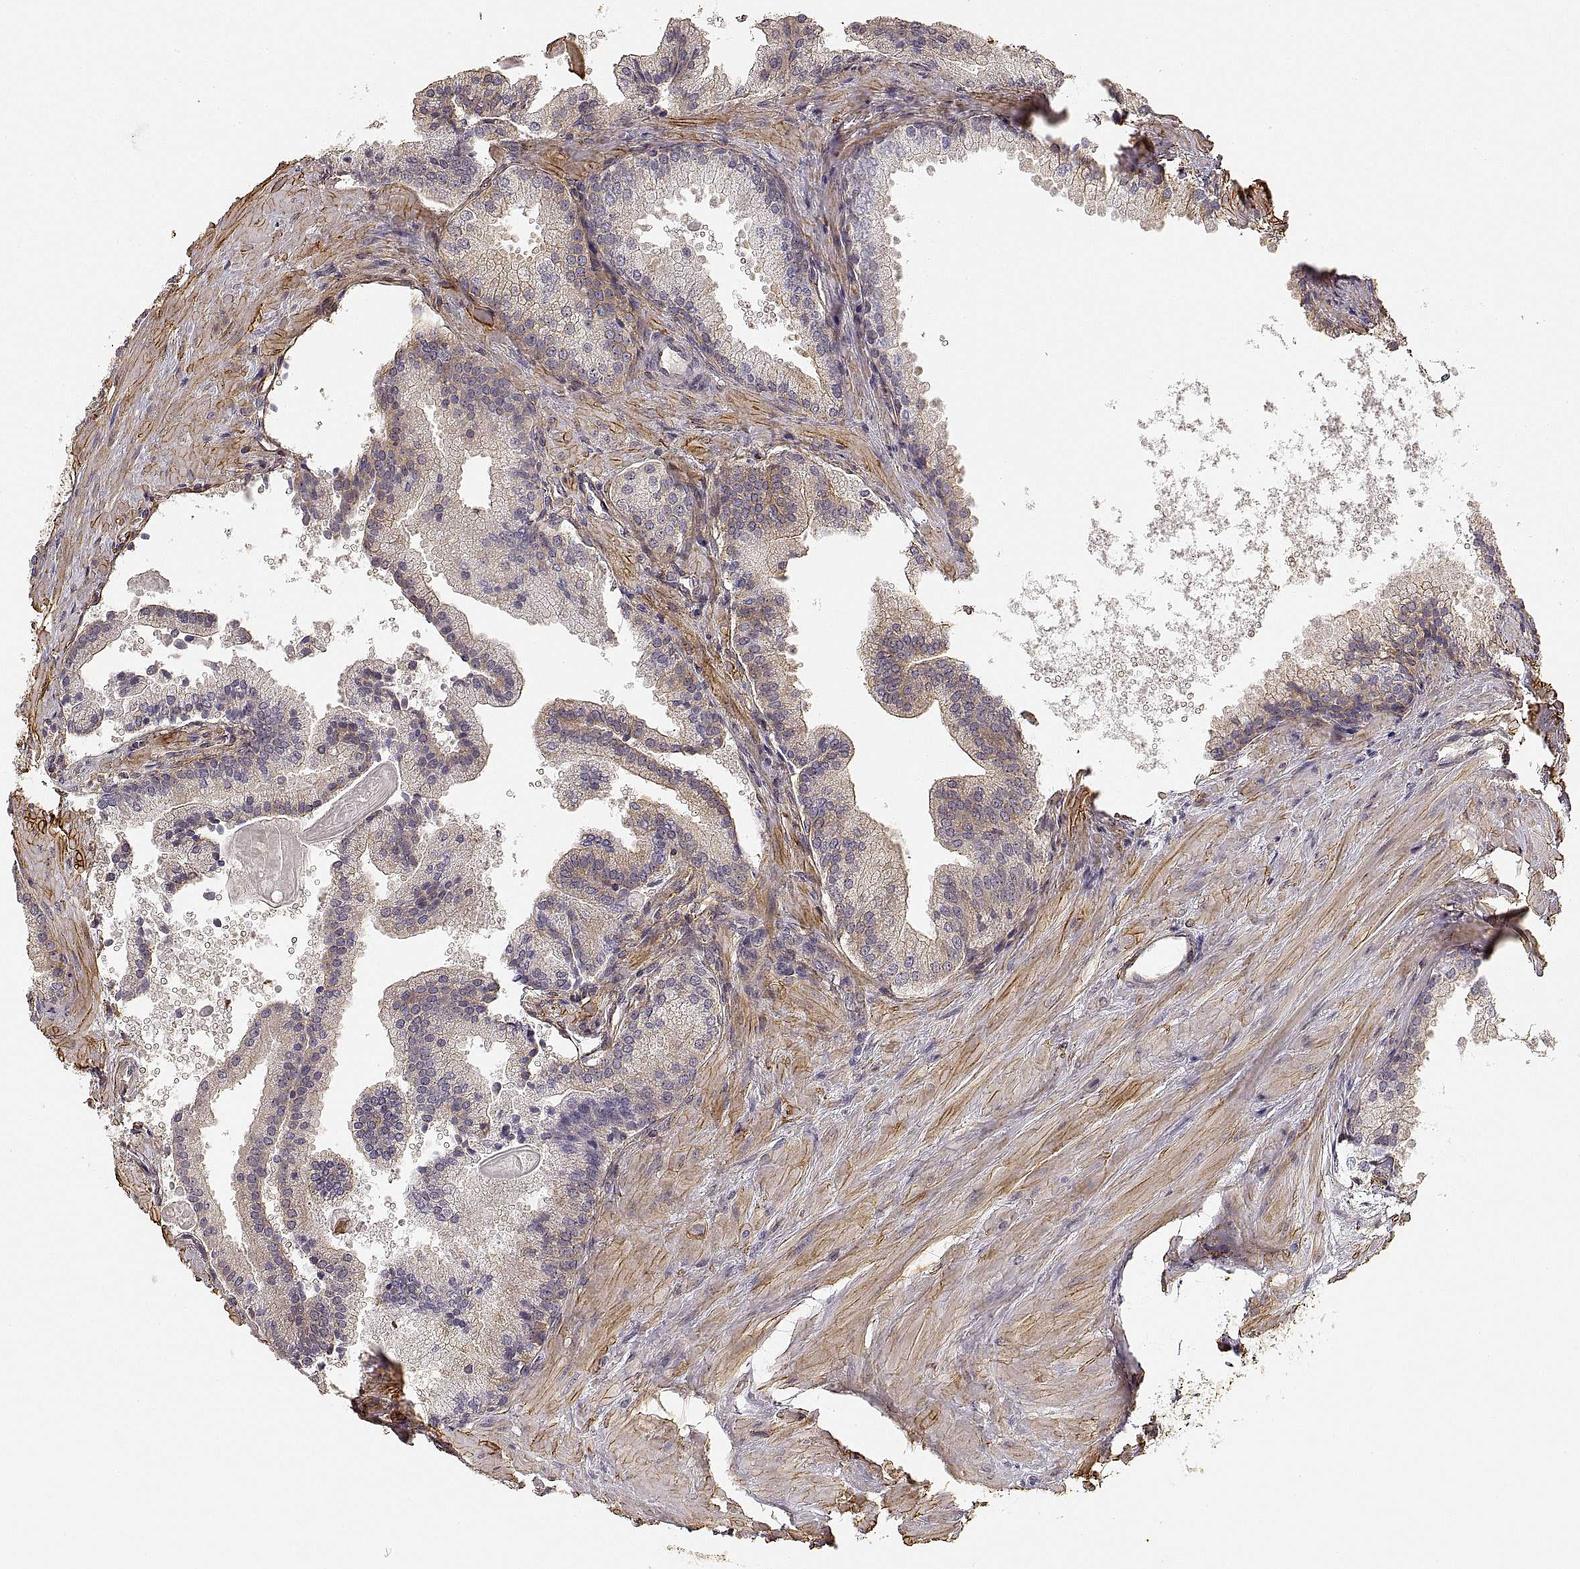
{"staining": {"intensity": "weak", "quantity": "<25%", "location": "cytoplasmic/membranous"}, "tissue": "prostate cancer", "cell_type": "Tumor cells", "image_type": "cancer", "snomed": [{"axis": "morphology", "description": "Adenocarcinoma, Low grade"}, {"axis": "topography", "description": "Prostate"}], "caption": "A histopathology image of human prostate cancer (adenocarcinoma (low-grade)) is negative for staining in tumor cells. Nuclei are stained in blue.", "gene": "LAMA4", "patient": {"sex": "male", "age": 56}}